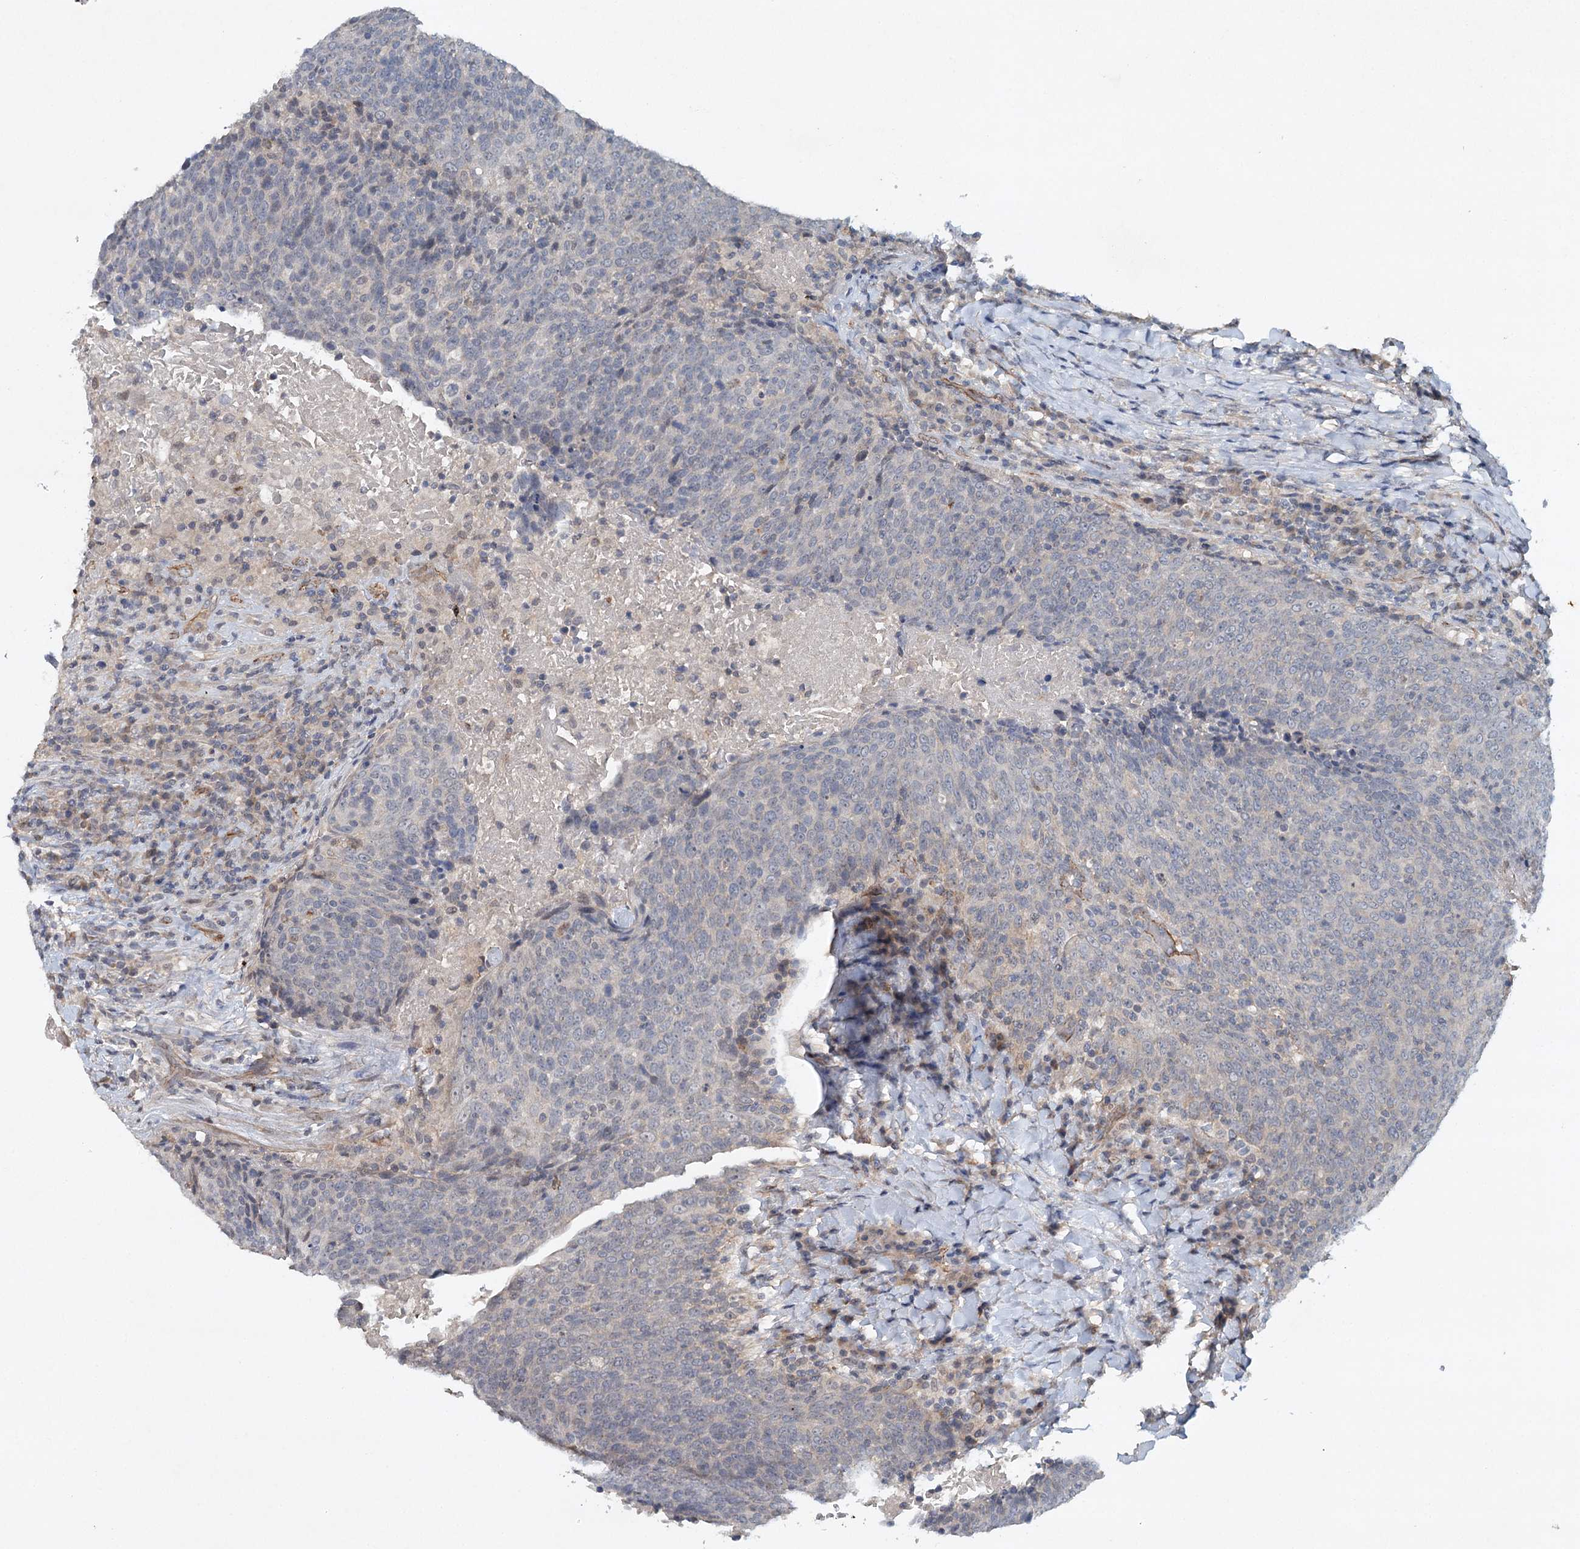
{"staining": {"intensity": "negative", "quantity": "none", "location": "none"}, "tissue": "head and neck cancer", "cell_type": "Tumor cells", "image_type": "cancer", "snomed": [{"axis": "morphology", "description": "Squamous cell carcinoma, NOS"}, {"axis": "morphology", "description": "Squamous cell carcinoma, metastatic, NOS"}, {"axis": "topography", "description": "Lymph node"}, {"axis": "topography", "description": "Head-Neck"}], "caption": "Metastatic squamous cell carcinoma (head and neck) stained for a protein using immunohistochemistry (IHC) exhibits no staining tumor cells.", "gene": "SYNPO", "patient": {"sex": "male", "age": 62}}